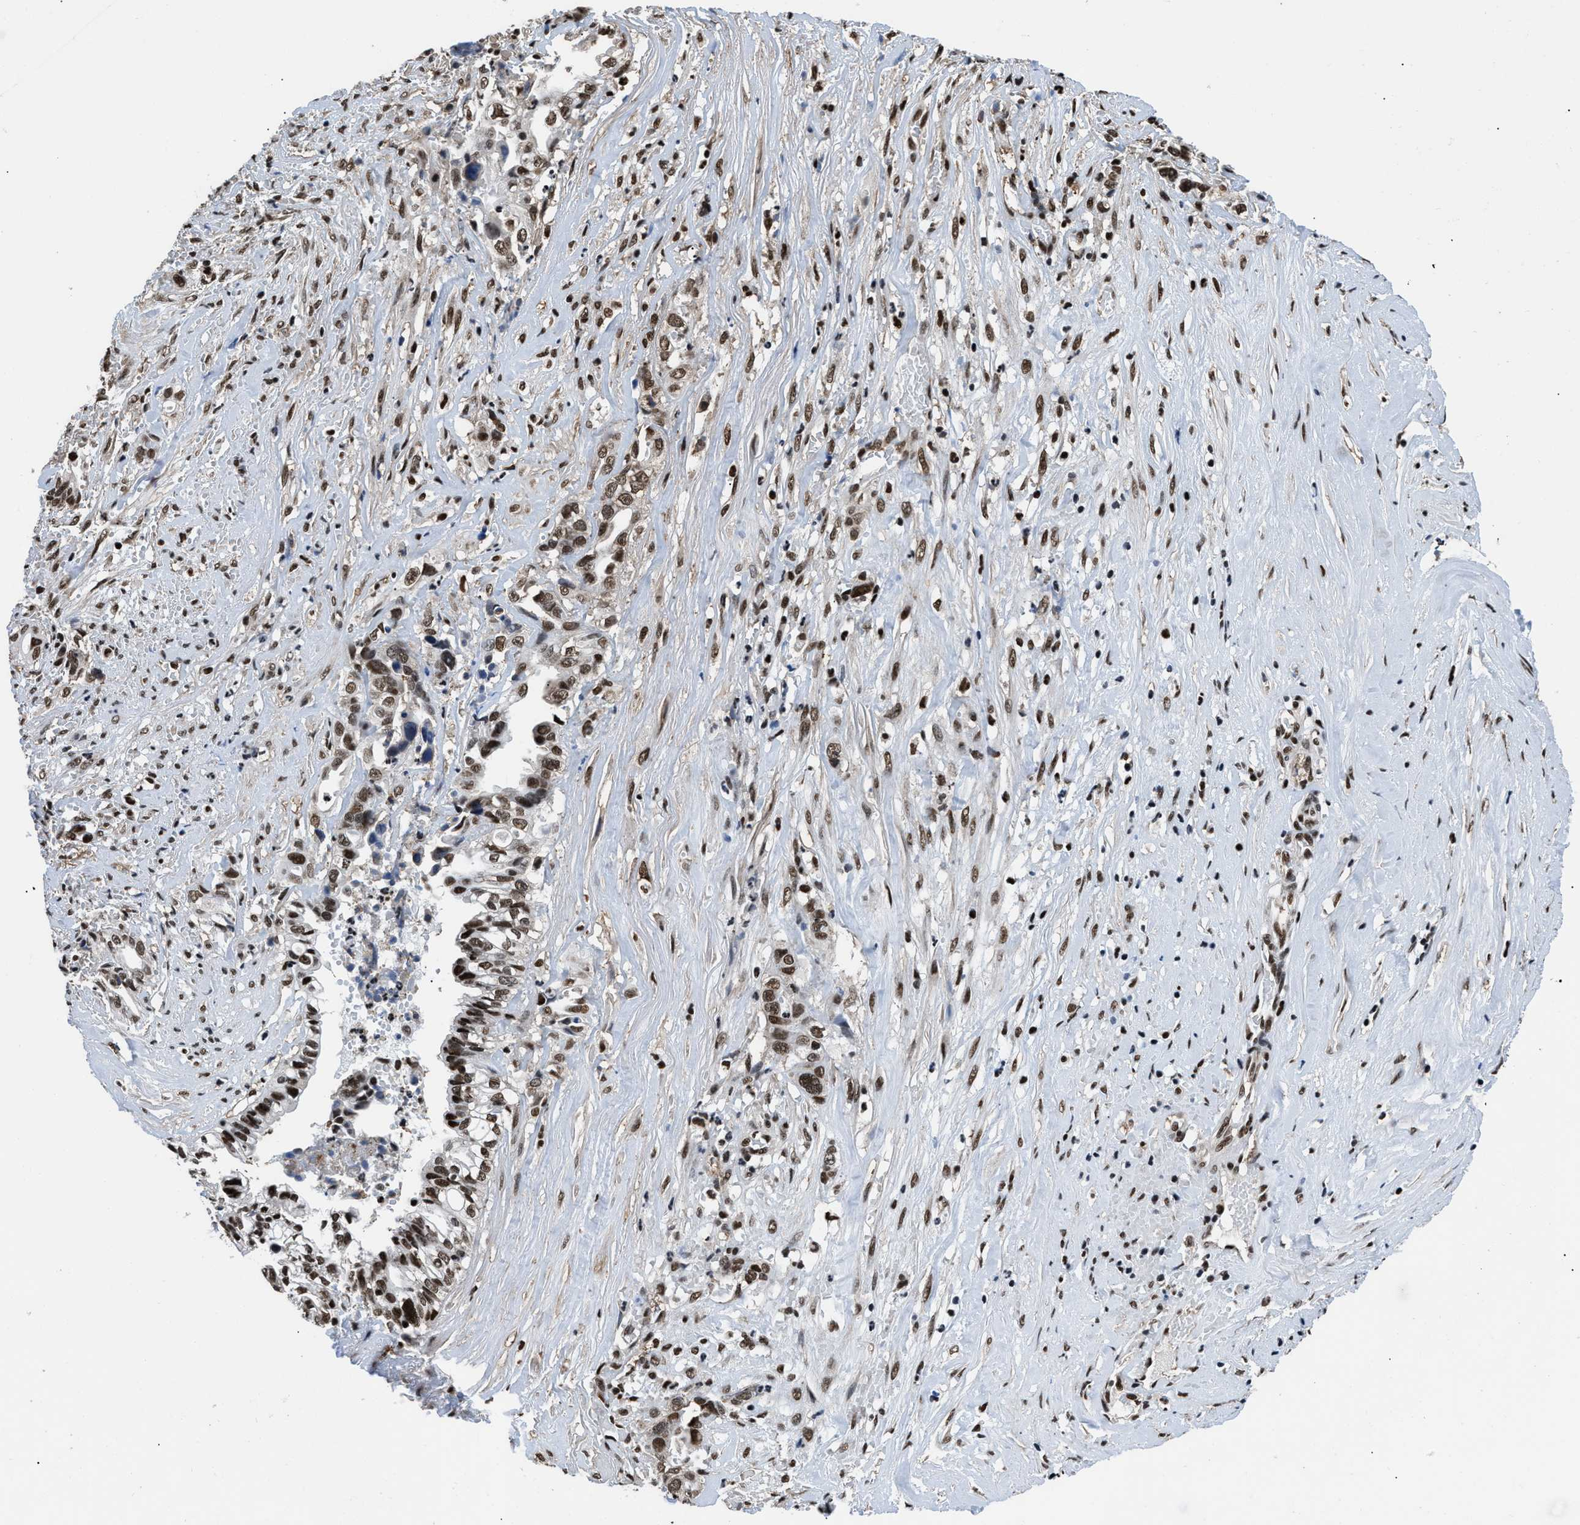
{"staining": {"intensity": "strong", "quantity": ">75%", "location": "nuclear"}, "tissue": "liver cancer", "cell_type": "Tumor cells", "image_type": "cancer", "snomed": [{"axis": "morphology", "description": "Cholangiocarcinoma"}, {"axis": "topography", "description": "Liver"}], "caption": "Tumor cells reveal strong nuclear staining in about >75% of cells in cholangiocarcinoma (liver). (DAB = brown stain, brightfield microscopy at high magnification).", "gene": "HNRNPH2", "patient": {"sex": "female", "age": 70}}